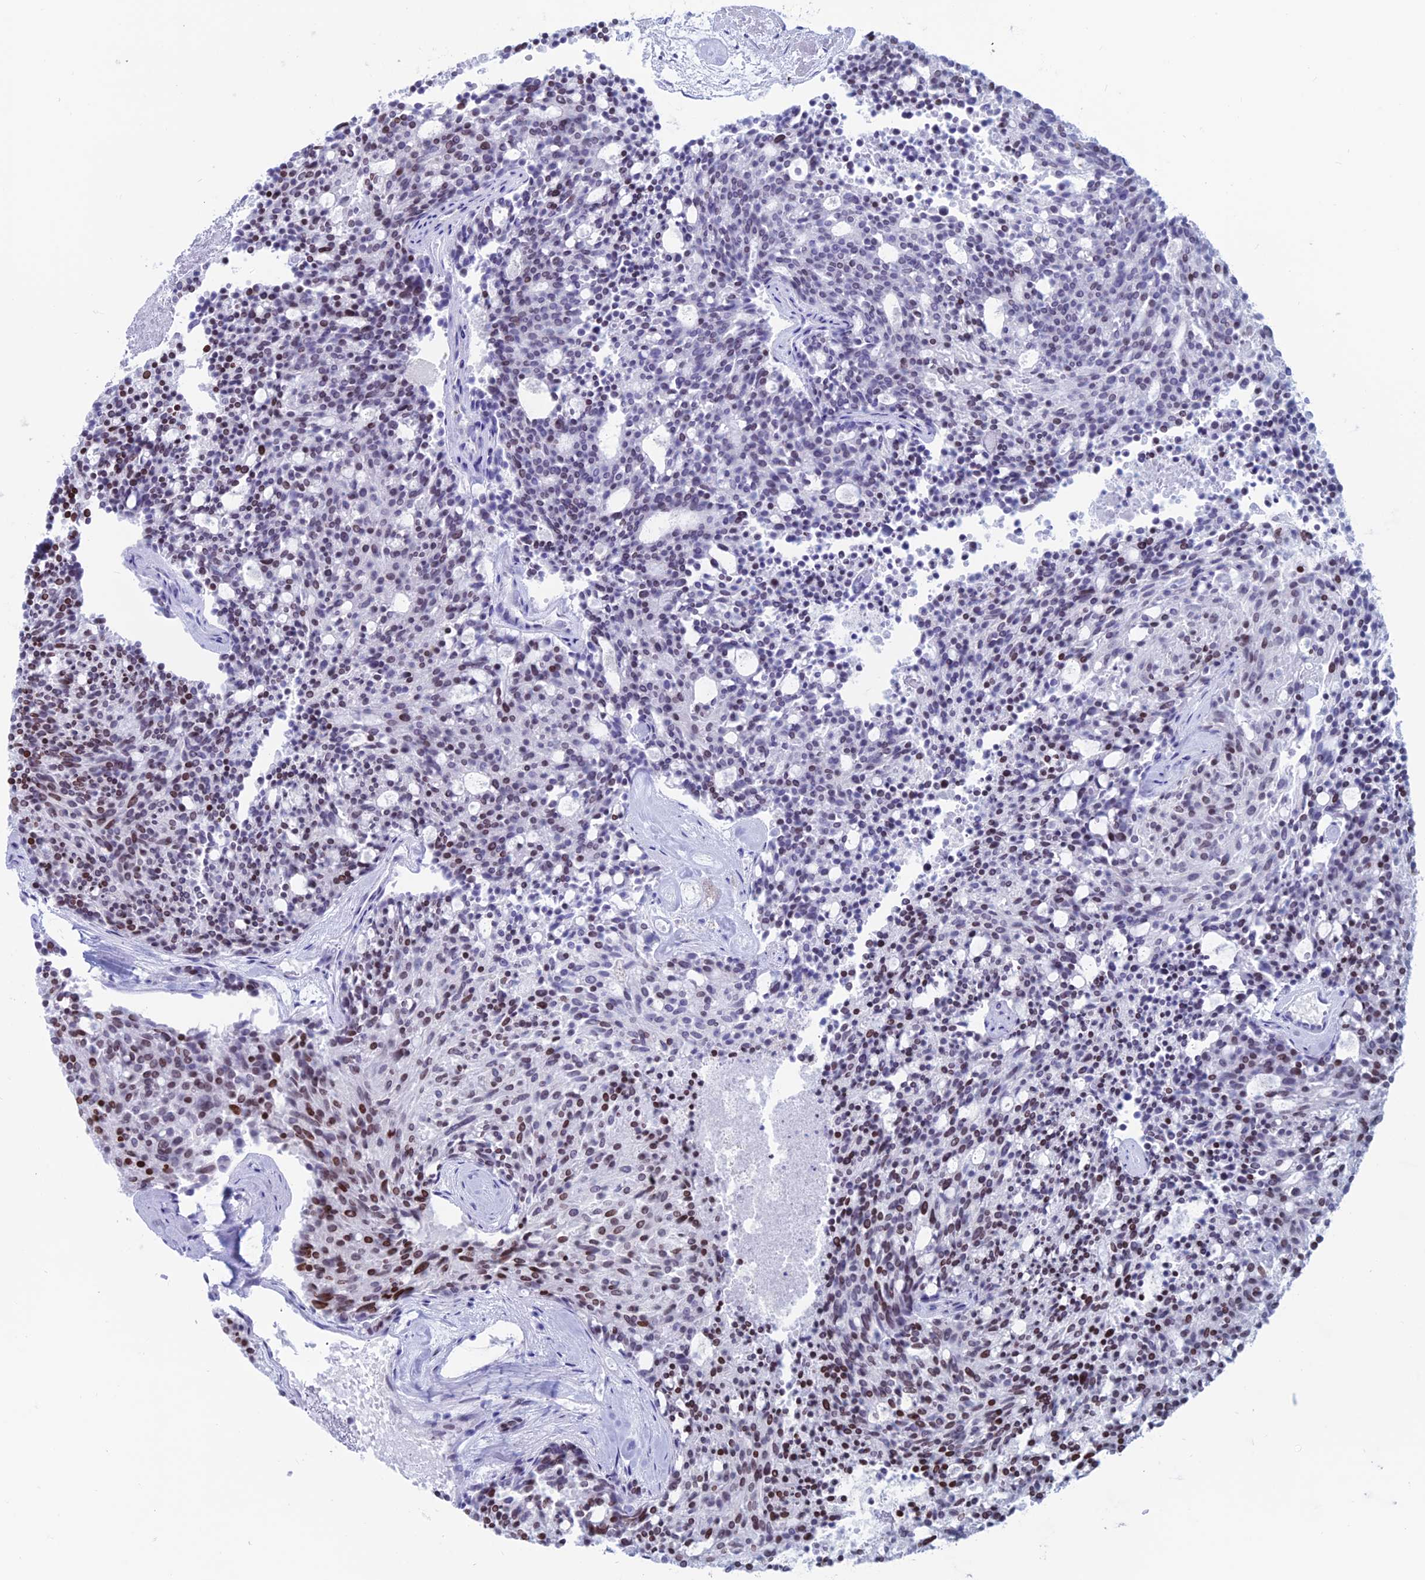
{"staining": {"intensity": "moderate", "quantity": "<25%", "location": "nuclear"}, "tissue": "carcinoid", "cell_type": "Tumor cells", "image_type": "cancer", "snomed": [{"axis": "morphology", "description": "Carcinoid, malignant, NOS"}, {"axis": "topography", "description": "Pancreas"}], "caption": "Immunohistochemistry staining of malignant carcinoid, which demonstrates low levels of moderate nuclear expression in approximately <25% of tumor cells indicating moderate nuclear protein staining. The staining was performed using DAB (3,3'-diaminobenzidine) (brown) for protein detection and nuclei were counterstained in hematoxylin (blue).", "gene": "CERS6", "patient": {"sex": "female", "age": 54}}